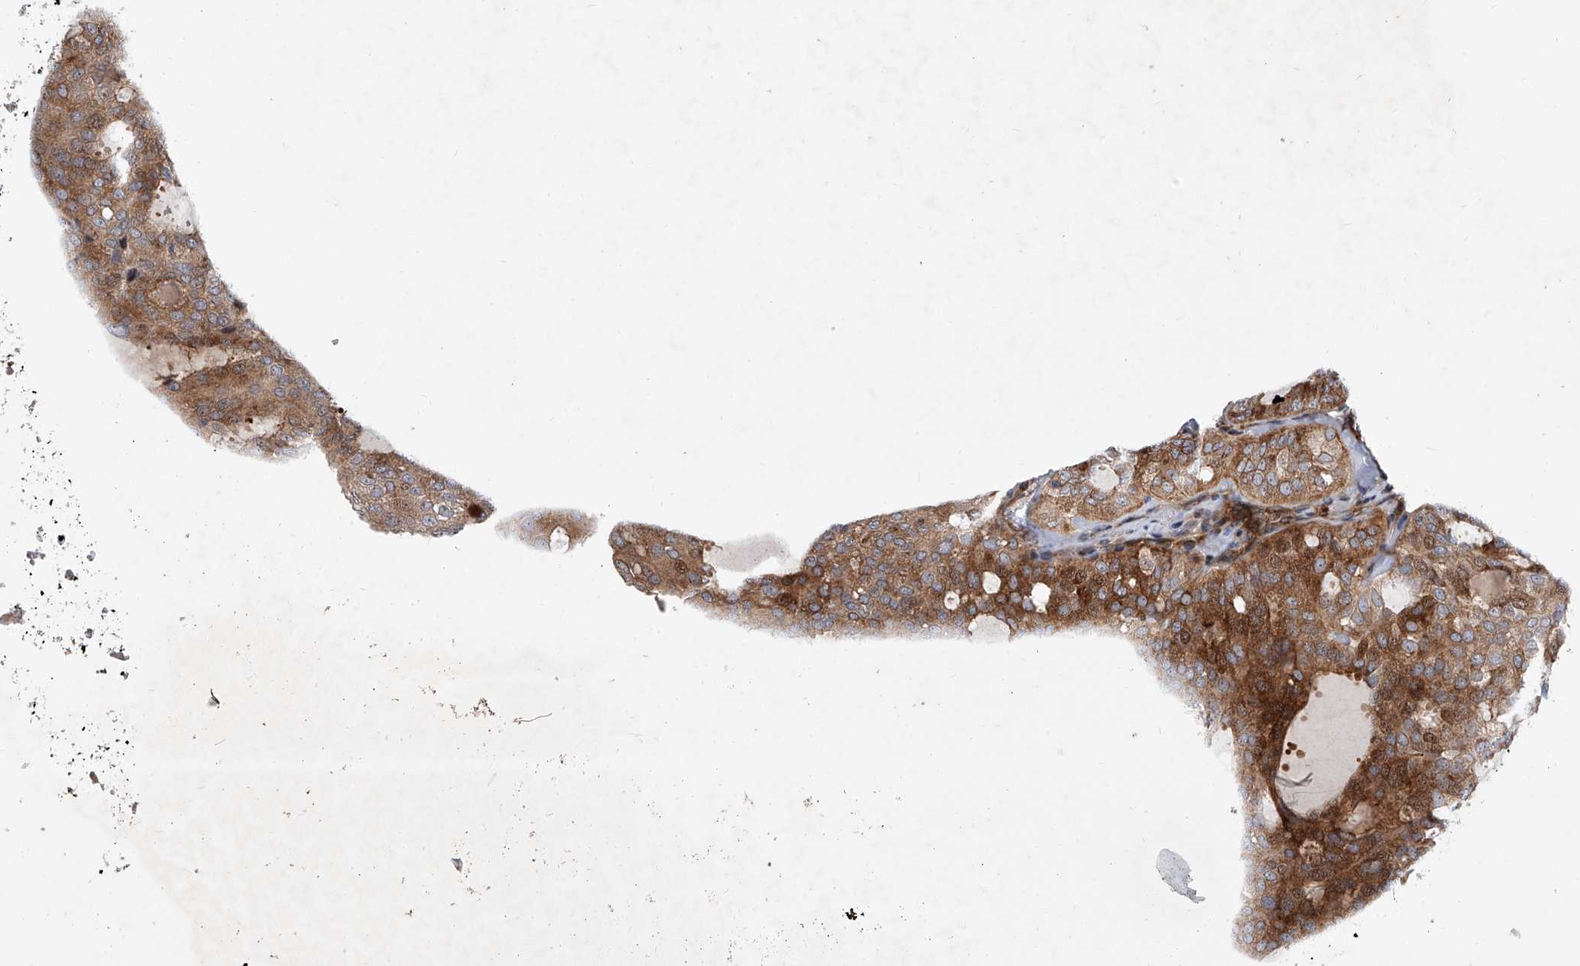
{"staining": {"intensity": "moderate", "quantity": ">75%", "location": "cytoplasmic/membranous,nuclear"}, "tissue": "thyroid cancer", "cell_type": "Tumor cells", "image_type": "cancer", "snomed": [{"axis": "morphology", "description": "Follicular adenoma carcinoma, NOS"}, {"axis": "topography", "description": "Thyroid gland"}], "caption": "Follicular adenoma carcinoma (thyroid) stained for a protein (brown) exhibits moderate cytoplasmic/membranous and nuclear positive staining in about >75% of tumor cells.", "gene": "PDSS2", "patient": {"sex": "male", "age": 75}}